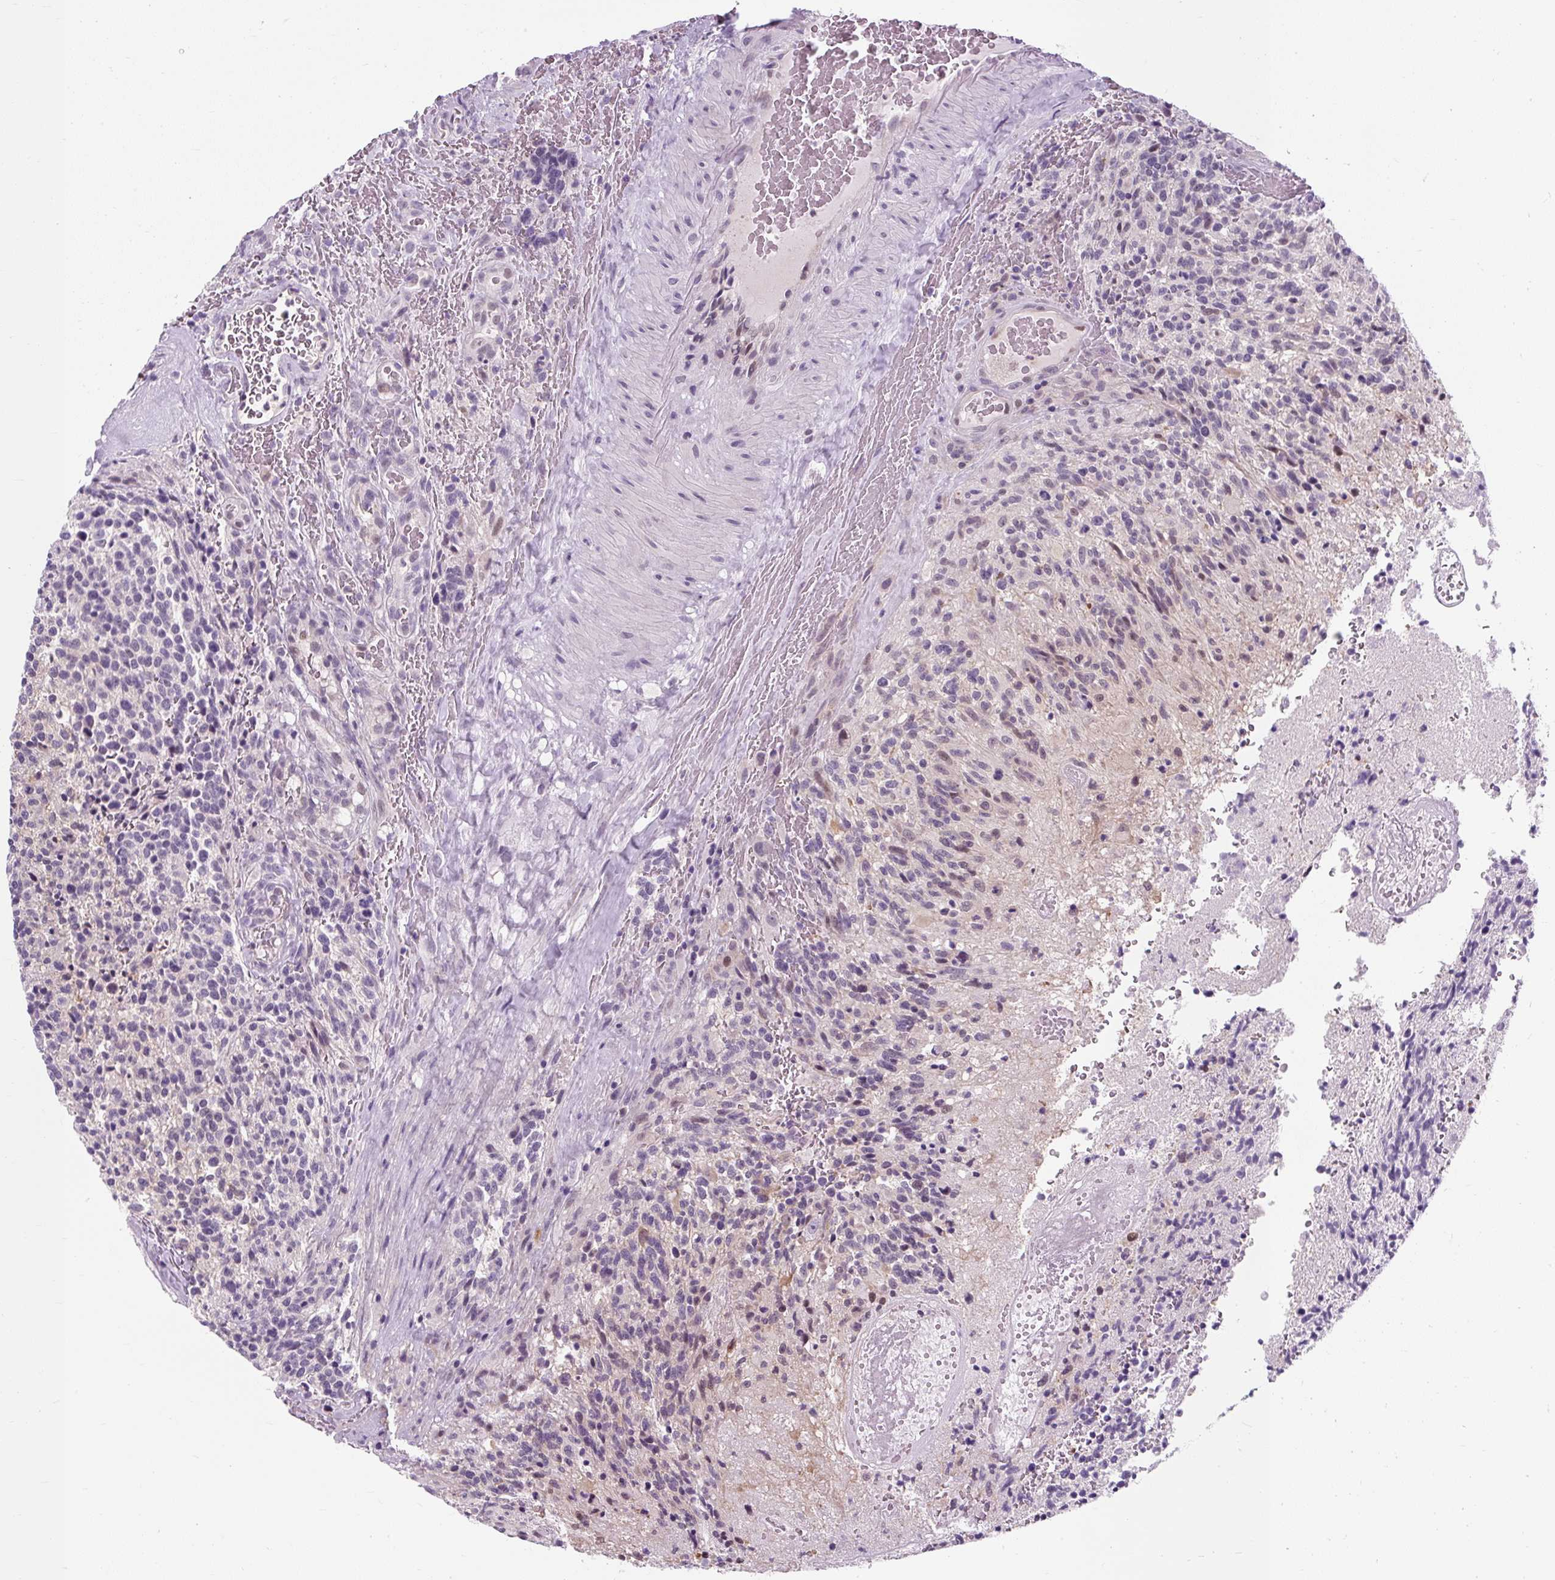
{"staining": {"intensity": "negative", "quantity": "none", "location": "none"}, "tissue": "glioma", "cell_type": "Tumor cells", "image_type": "cancer", "snomed": [{"axis": "morphology", "description": "Glioma, malignant, High grade"}, {"axis": "topography", "description": "Brain"}], "caption": "IHC of malignant glioma (high-grade) shows no staining in tumor cells.", "gene": "RYBP", "patient": {"sex": "male", "age": 36}}